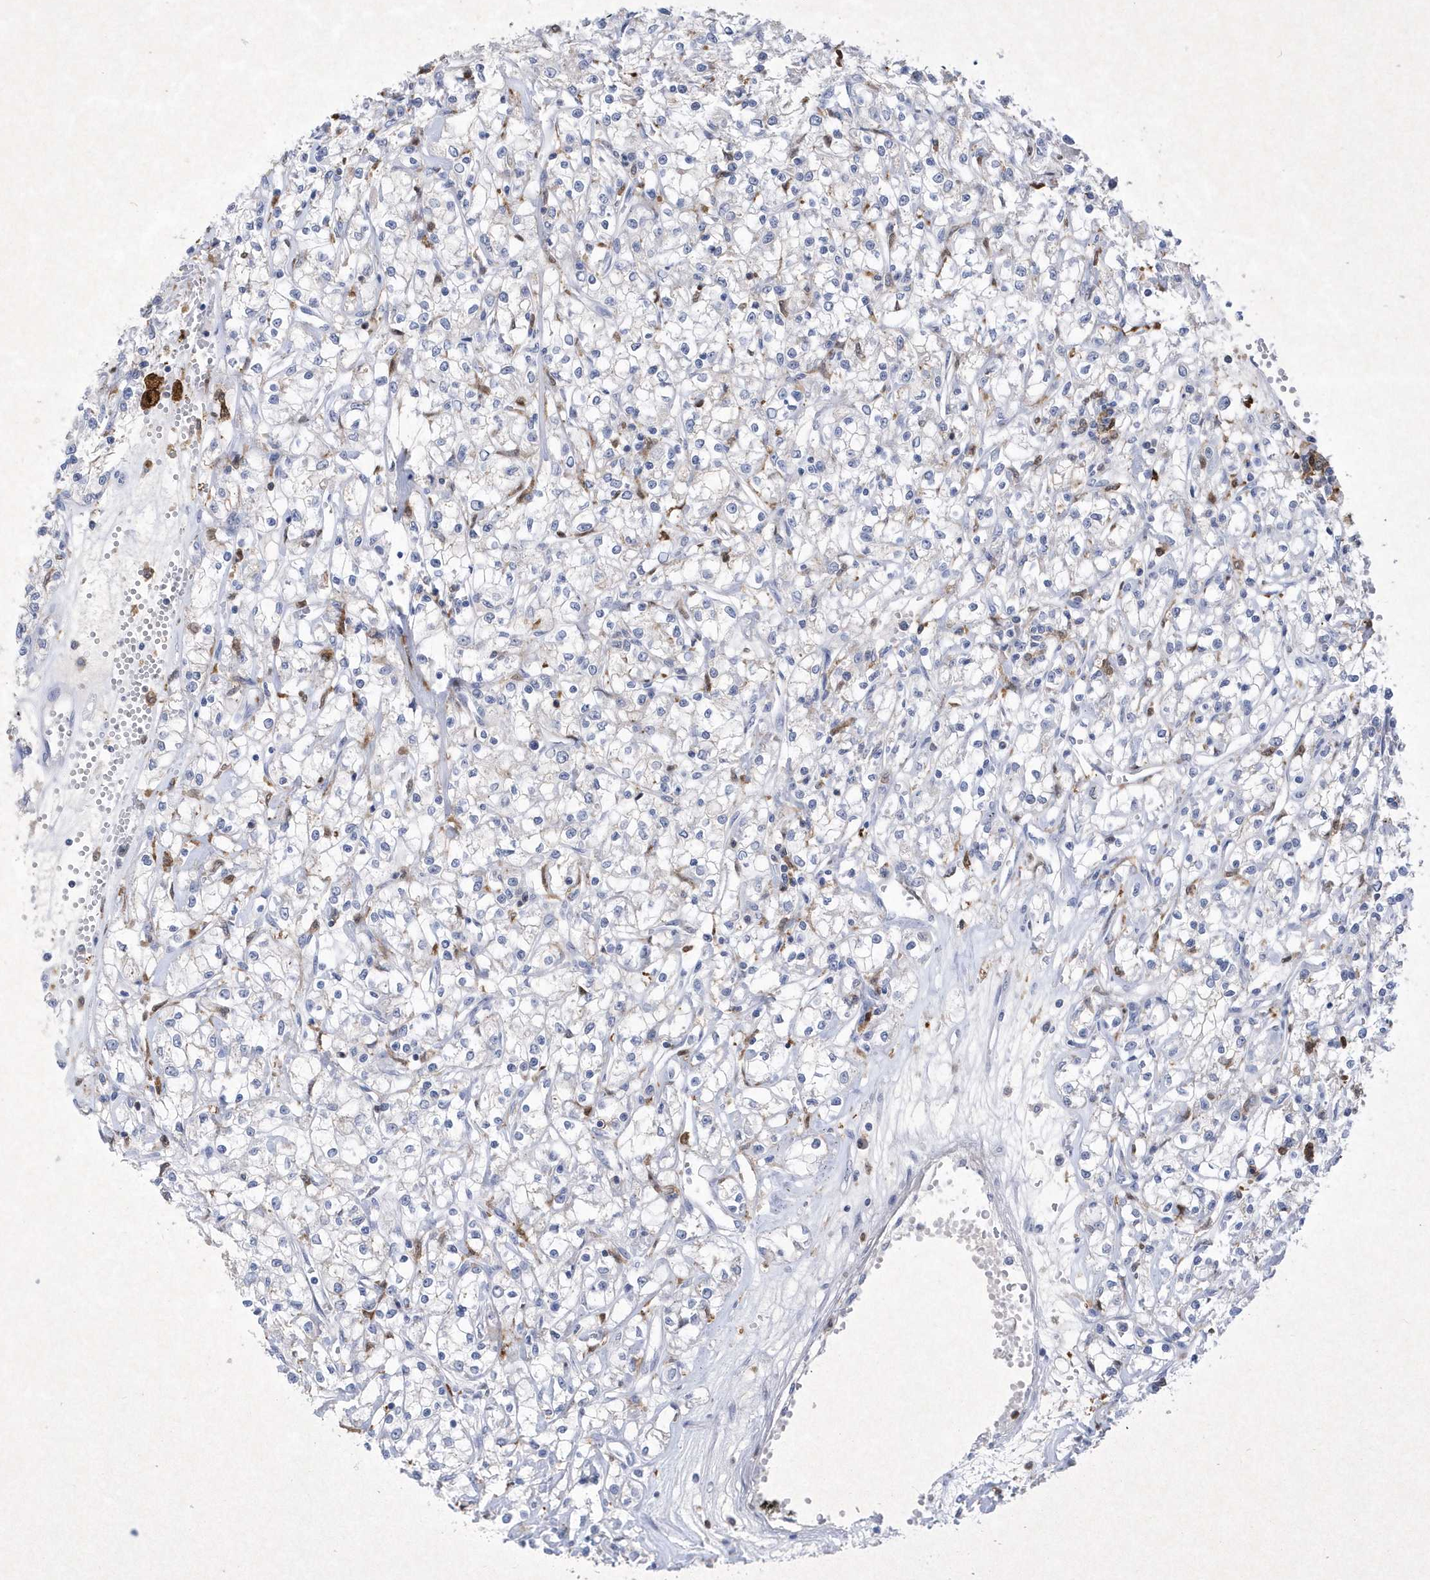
{"staining": {"intensity": "negative", "quantity": "none", "location": "none"}, "tissue": "renal cancer", "cell_type": "Tumor cells", "image_type": "cancer", "snomed": [{"axis": "morphology", "description": "Adenocarcinoma, NOS"}, {"axis": "topography", "description": "Kidney"}], "caption": "High magnification brightfield microscopy of renal cancer stained with DAB (brown) and counterstained with hematoxylin (blue): tumor cells show no significant expression.", "gene": "BHLHA15", "patient": {"sex": "female", "age": 59}}